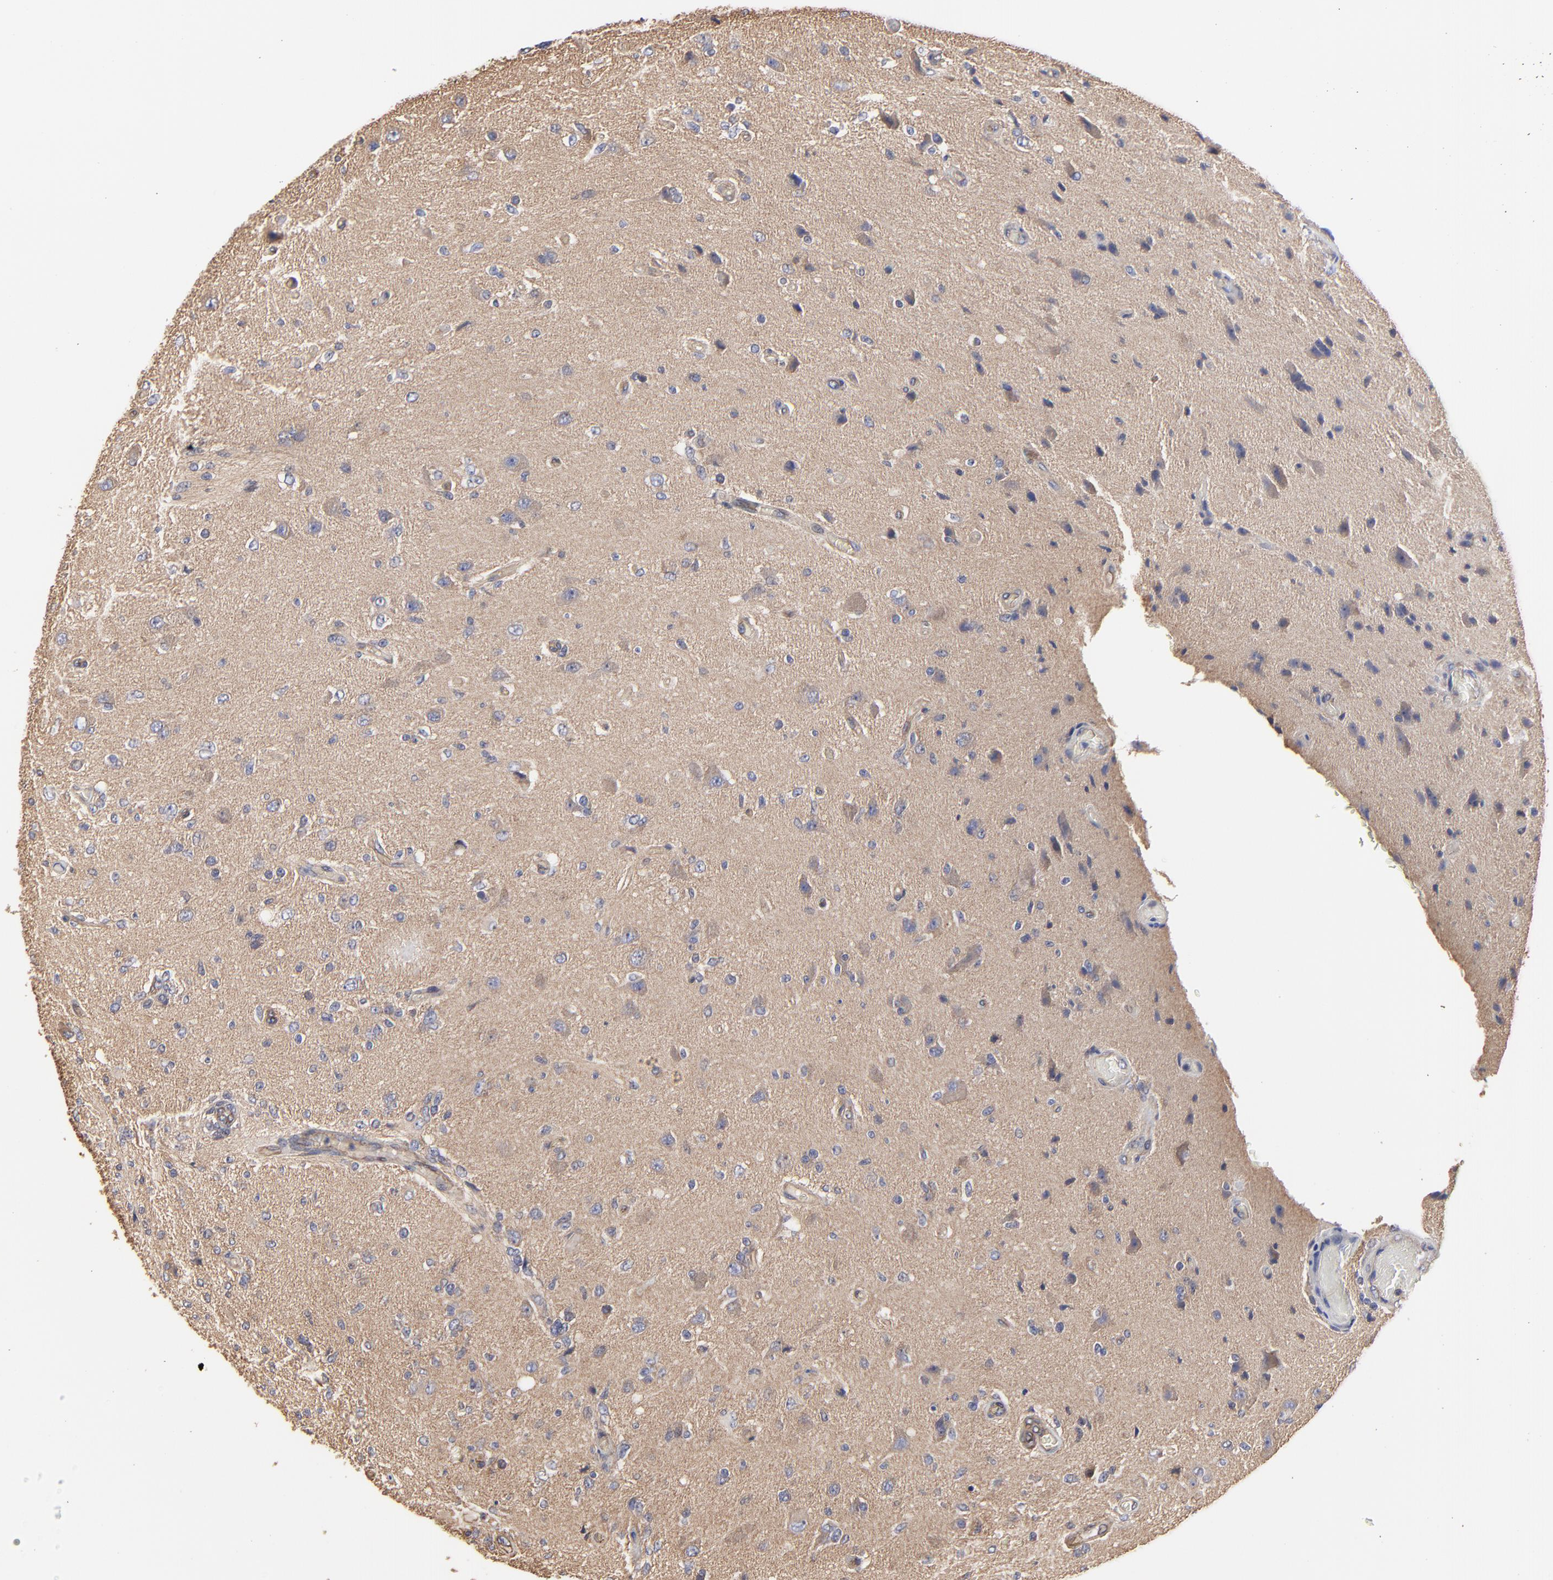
{"staining": {"intensity": "moderate", "quantity": "25%-75%", "location": "cytoplasmic/membranous"}, "tissue": "glioma", "cell_type": "Tumor cells", "image_type": "cancer", "snomed": [{"axis": "morphology", "description": "Normal tissue, NOS"}, {"axis": "morphology", "description": "Glioma, malignant, High grade"}, {"axis": "topography", "description": "Cerebral cortex"}], "caption": "High-grade glioma (malignant) stained for a protein displays moderate cytoplasmic/membranous positivity in tumor cells. (Brightfield microscopy of DAB IHC at high magnification).", "gene": "ARMT1", "patient": {"sex": "male", "age": 77}}